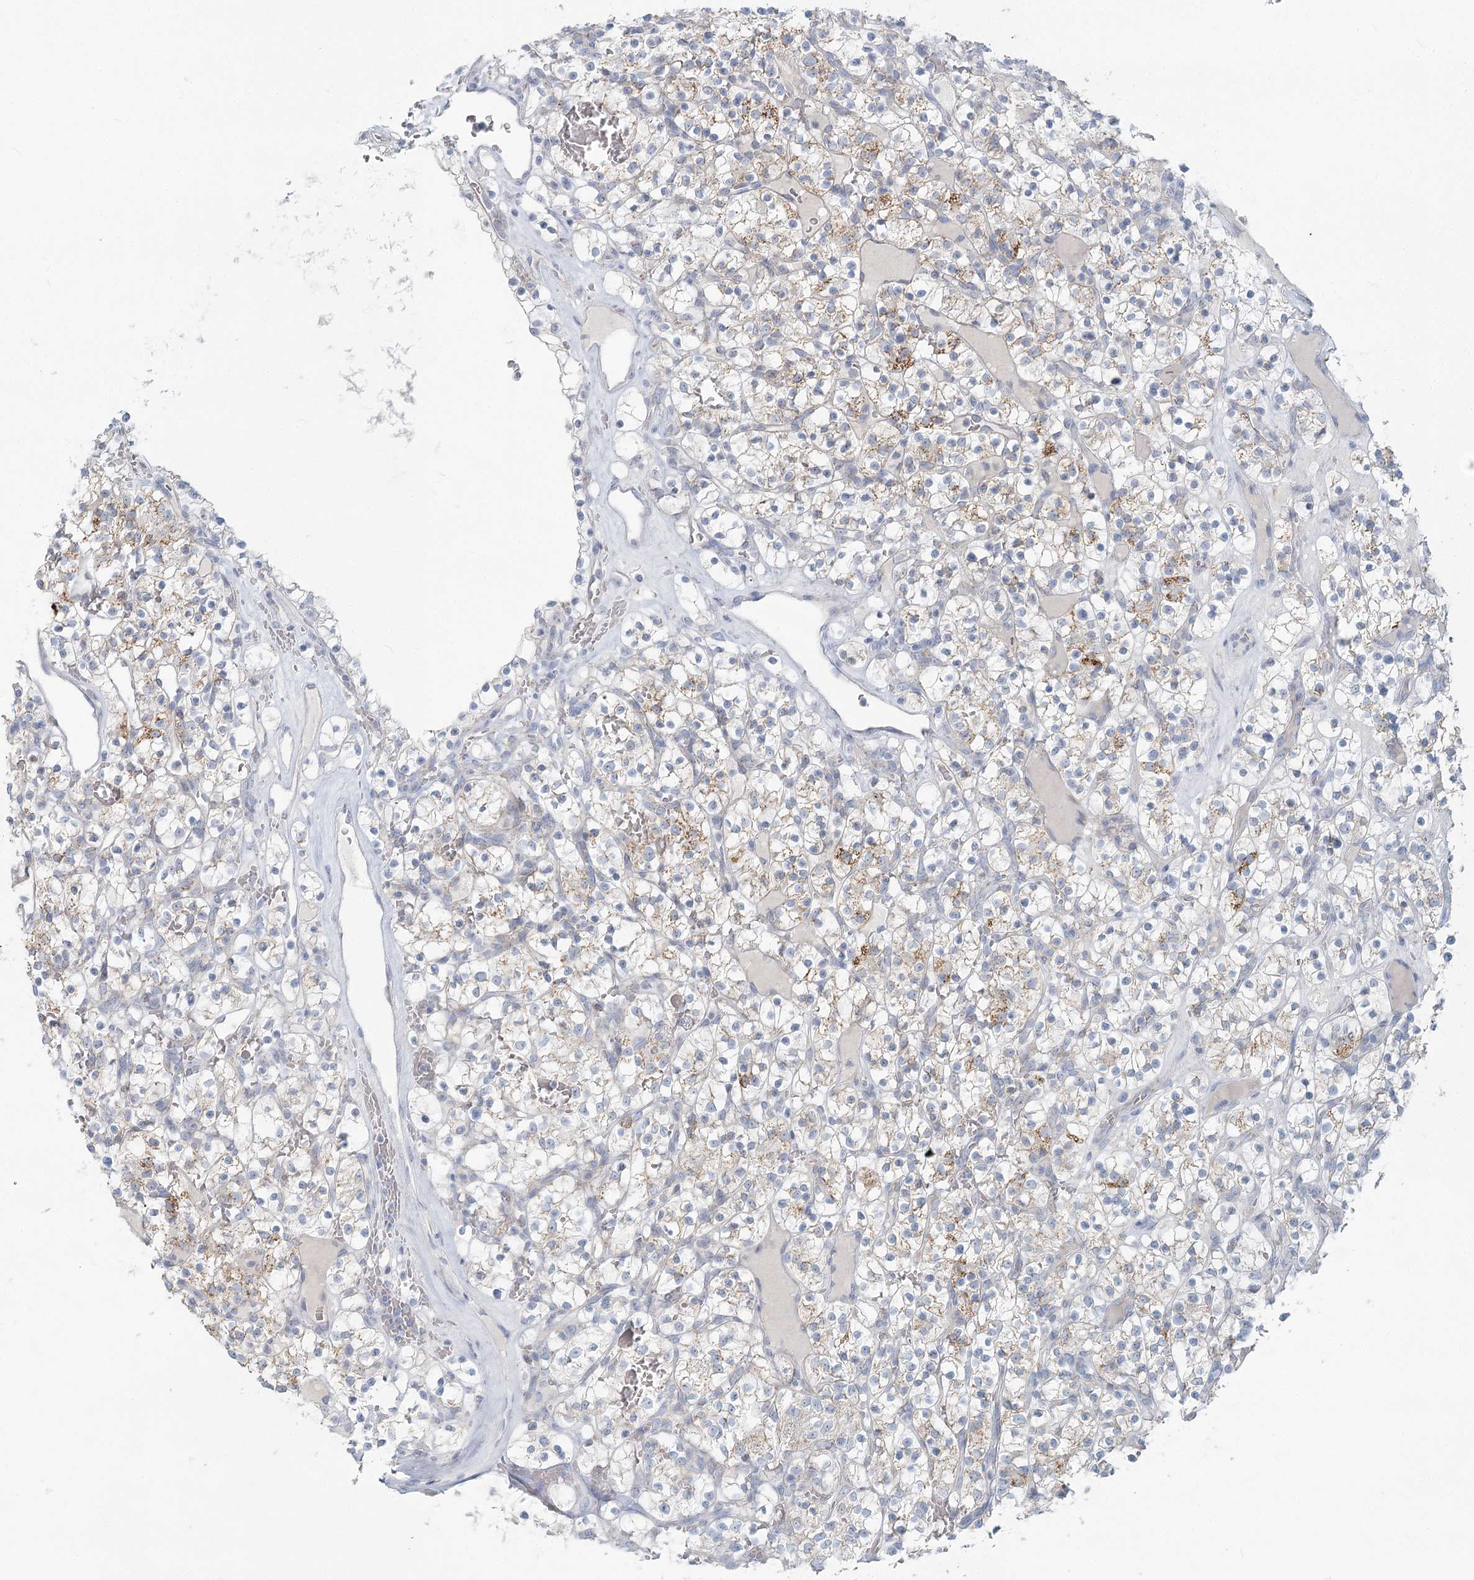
{"staining": {"intensity": "moderate", "quantity": "<25%", "location": "cytoplasmic/membranous"}, "tissue": "renal cancer", "cell_type": "Tumor cells", "image_type": "cancer", "snomed": [{"axis": "morphology", "description": "Adenocarcinoma, NOS"}, {"axis": "topography", "description": "Kidney"}], "caption": "Protein staining of renal adenocarcinoma tissue demonstrates moderate cytoplasmic/membranous staining in approximately <25% of tumor cells.", "gene": "BPHL", "patient": {"sex": "female", "age": 57}}